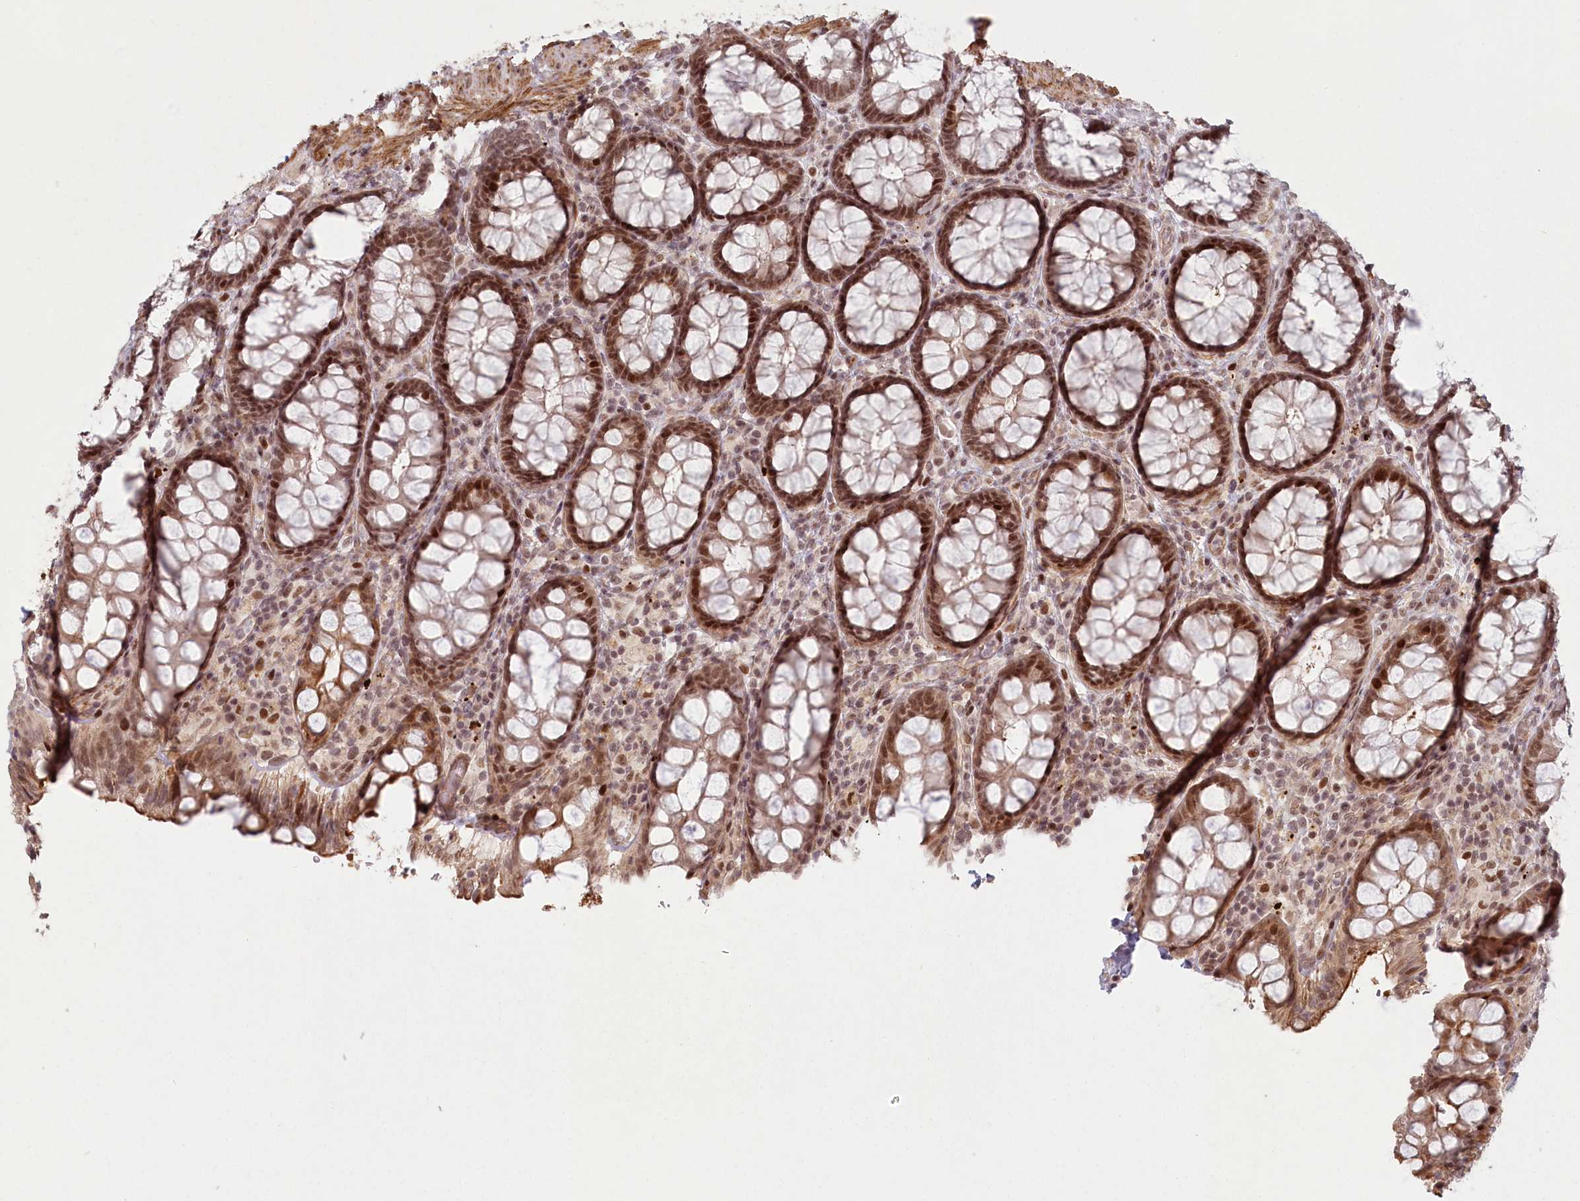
{"staining": {"intensity": "moderate", "quantity": ">75%", "location": "cytoplasmic/membranous,nuclear"}, "tissue": "rectum", "cell_type": "Glandular cells", "image_type": "normal", "snomed": [{"axis": "morphology", "description": "Normal tissue, NOS"}, {"axis": "topography", "description": "Rectum"}], "caption": "A medium amount of moderate cytoplasmic/membranous,nuclear staining is appreciated in approximately >75% of glandular cells in benign rectum. (DAB IHC with brightfield microscopy, high magnification).", "gene": "FAM204A", "patient": {"sex": "male", "age": 83}}